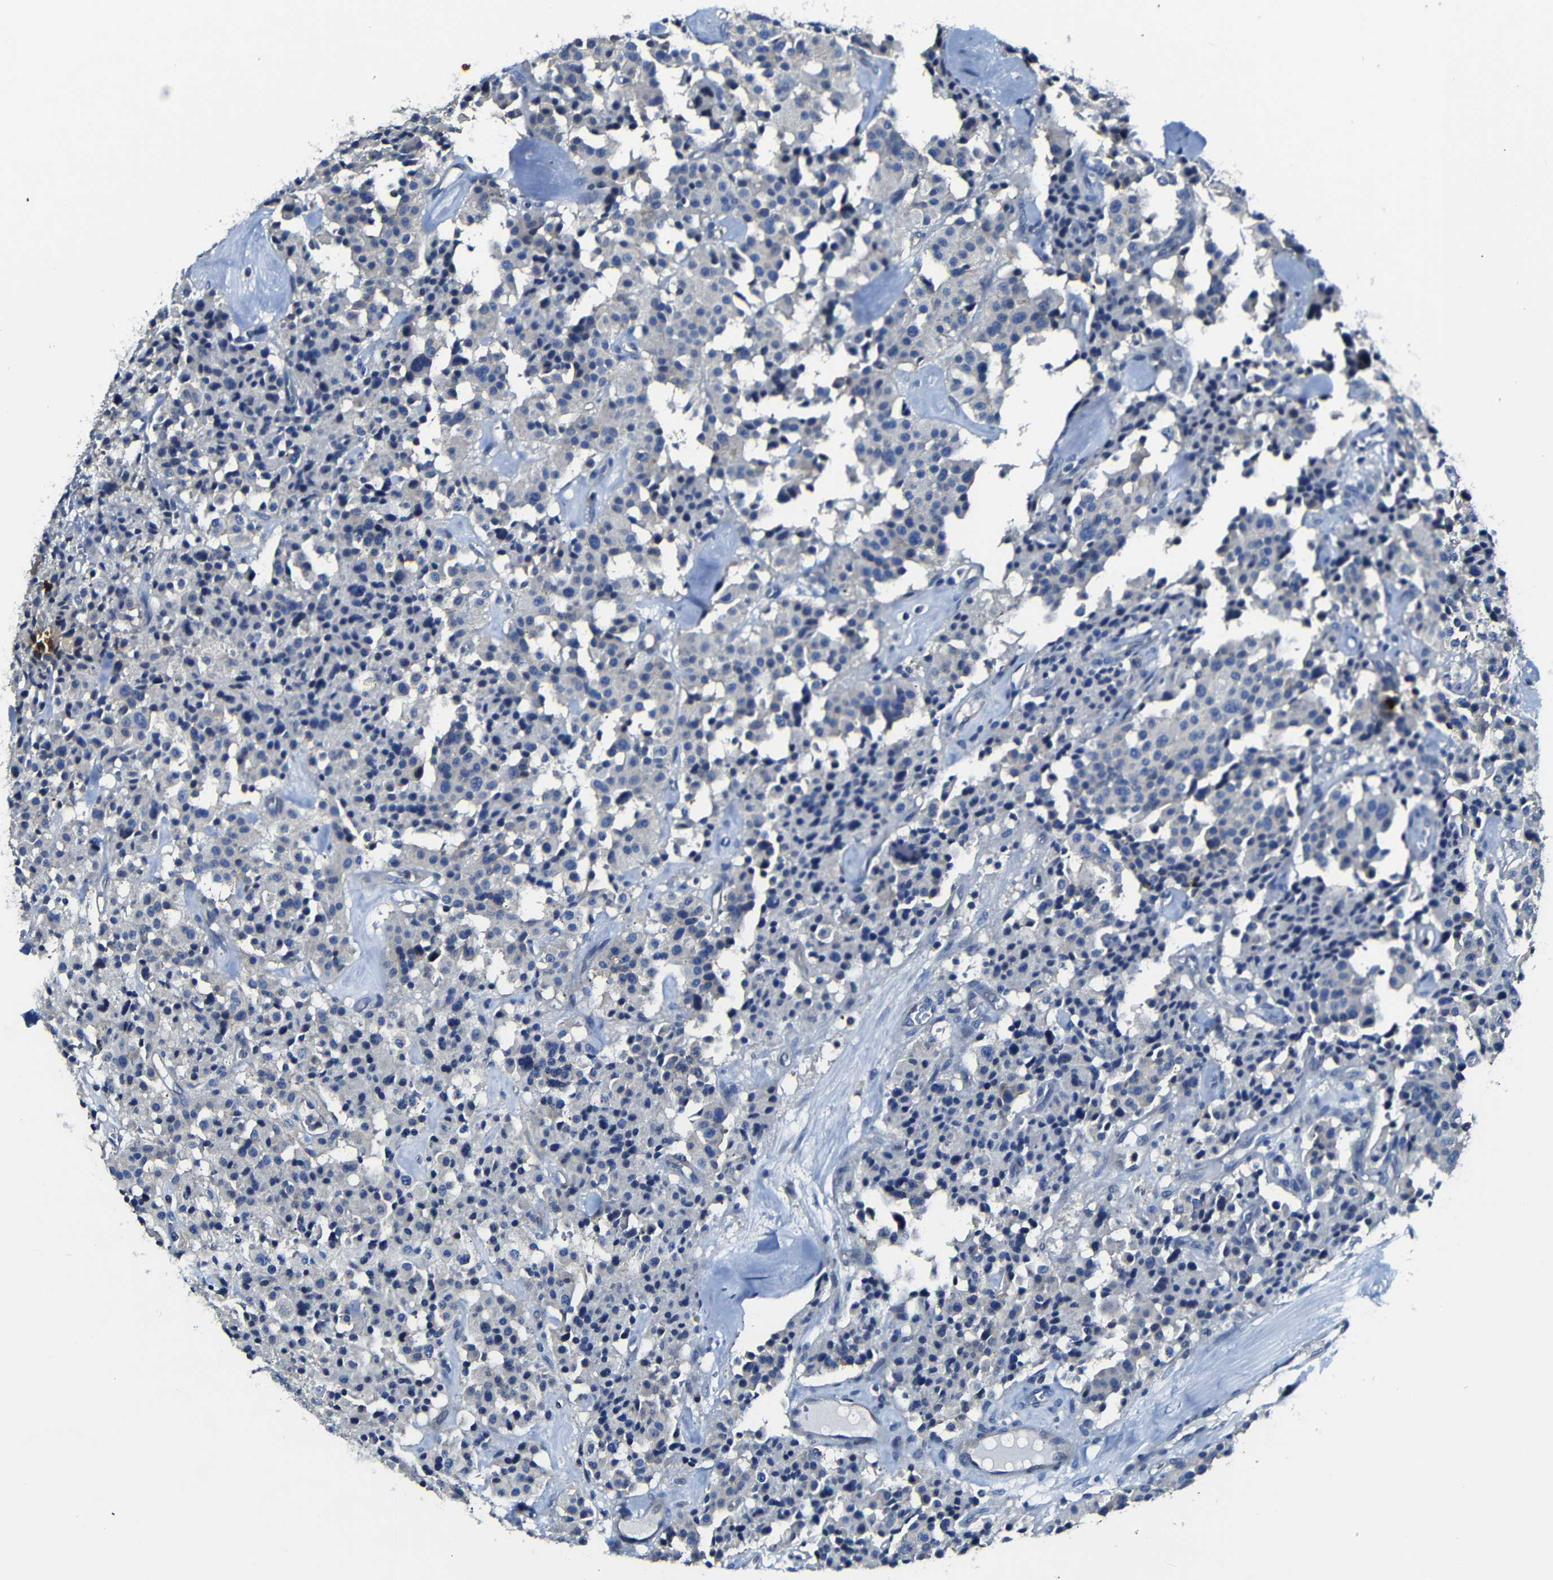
{"staining": {"intensity": "negative", "quantity": "none", "location": "none"}, "tissue": "carcinoid", "cell_type": "Tumor cells", "image_type": "cancer", "snomed": [{"axis": "morphology", "description": "Carcinoid, malignant, NOS"}, {"axis": "topography", "description": "Lung"}], "caption": "Tumor cells show no significant protein staining in carcinoid.", "gene": "AFDN", "patient": {"sex": "male", "age": 30}}